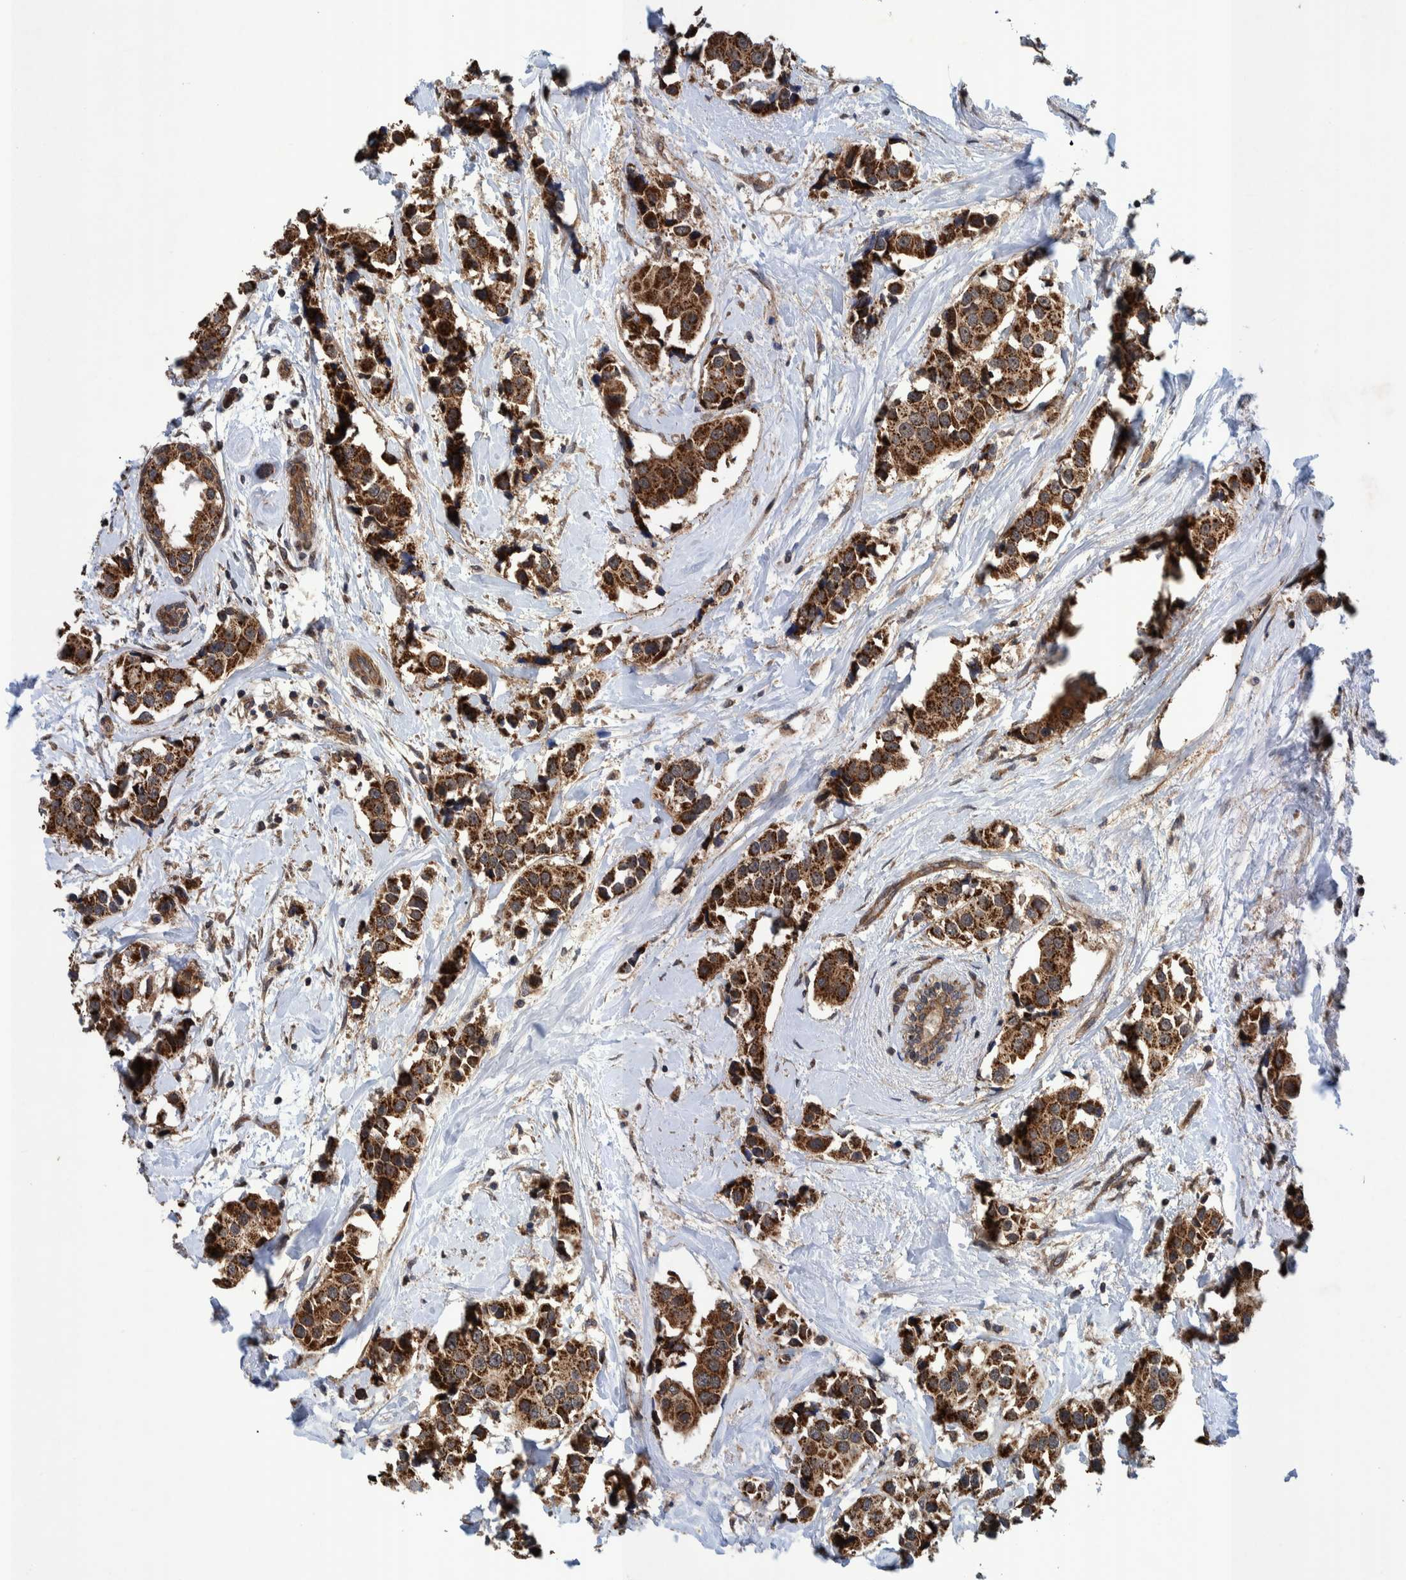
{"staining": {"intensity": "strong", "quantity": ">75%", "location": "cytoplasmic/membranous"}, "tissue": "breast cancer", "cell_type": "Tumor cells", "image_type": "cancer", "snomed": [{"axis": "morphology", "description": "Normal tissue, NOS"}, {"axis": "morphology", "description": "Duct carcinoma"}, {"axis": "topography", "description": "Breast"}], "caption": "This is an image of immunohistochemistry (IHC) staining of breast cancer (infiltrating ductal carcinoma), which shows strong expression in the cytoplasmic/membranous of tumor cells.", "gene": "MRPS7", "patient": {"sex": "female", "age": 39}}